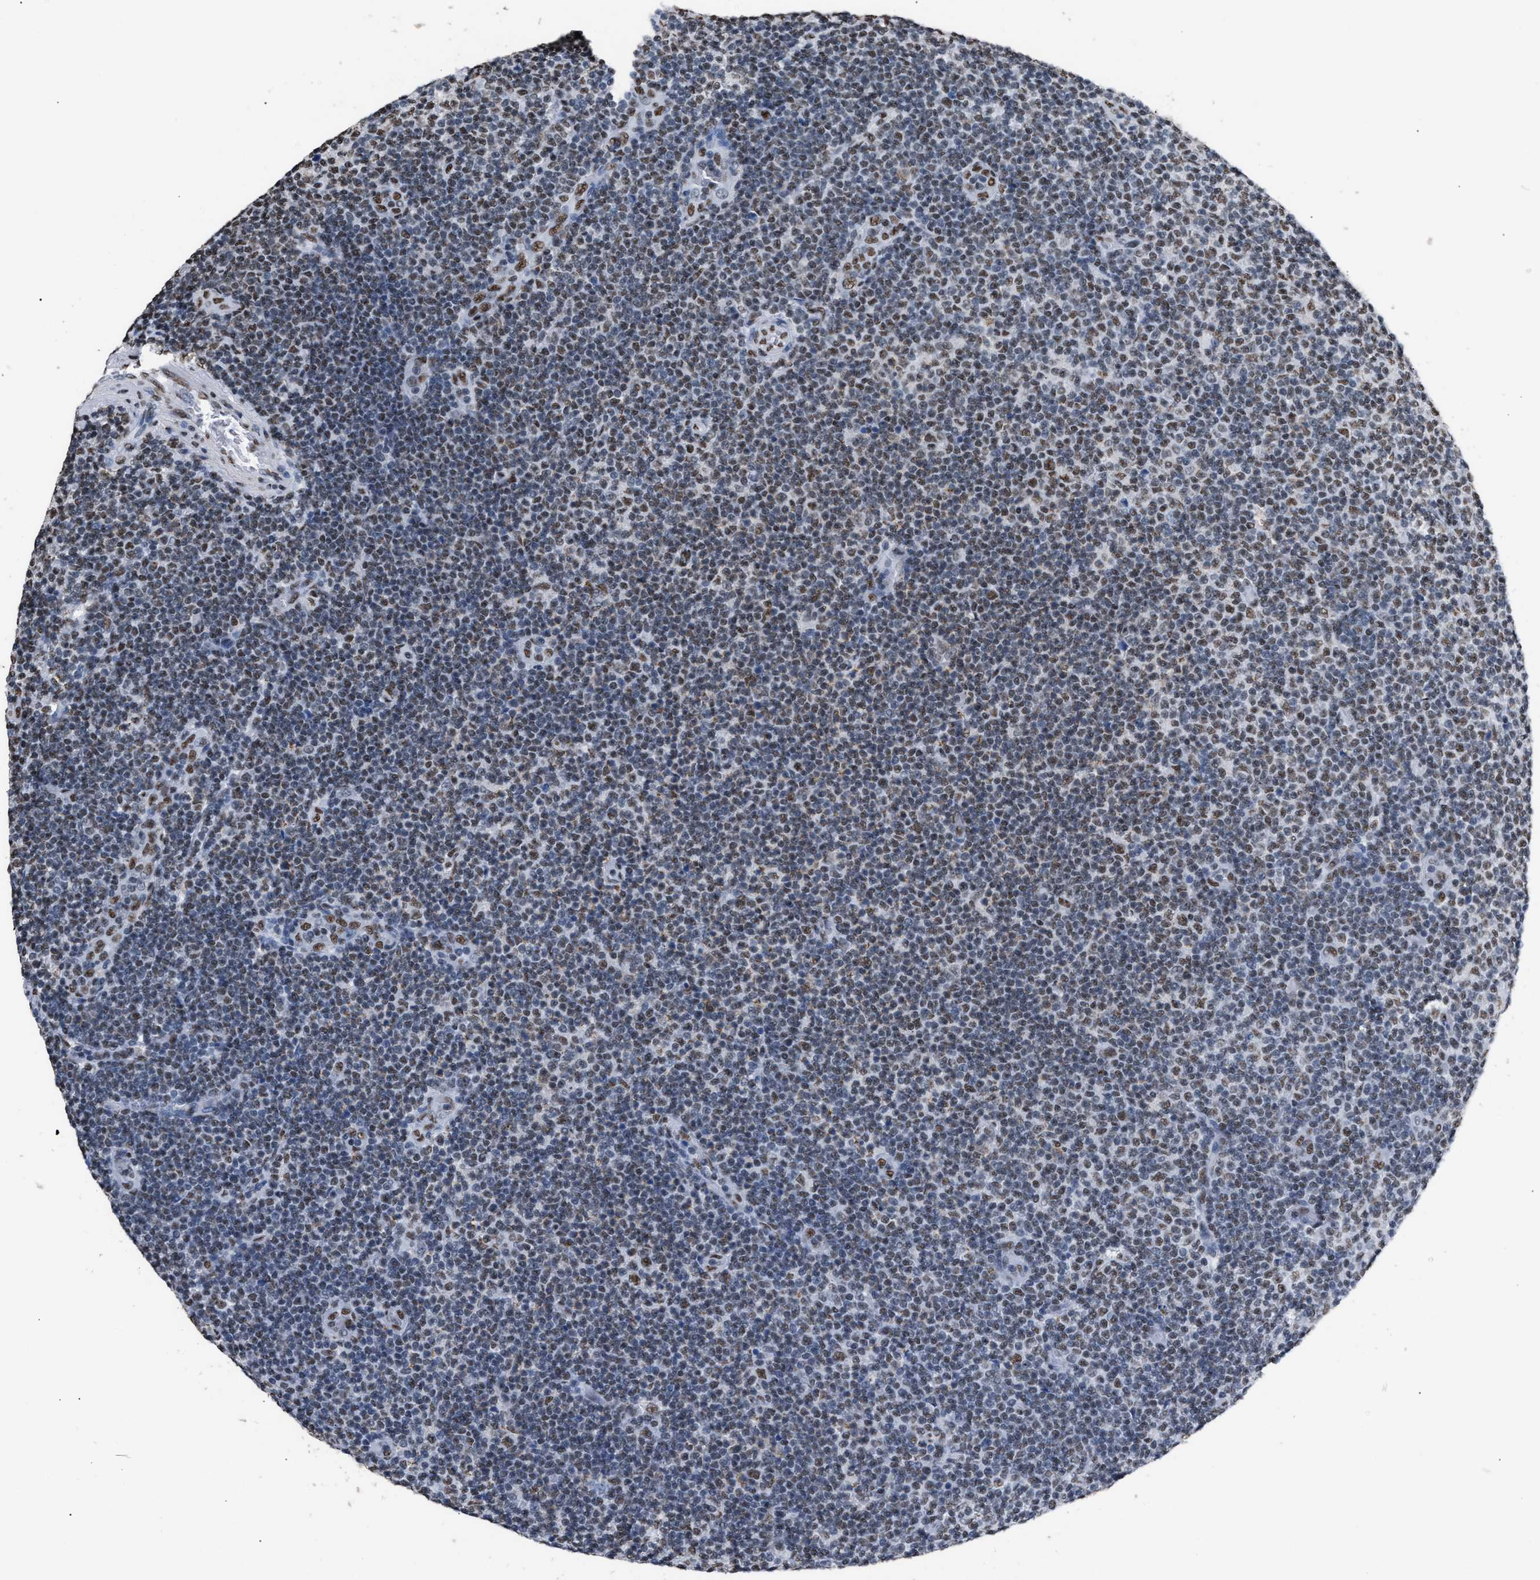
{"staining": {"intensity": "moderate", "quantity": "25%-75%", "location": "nuclear"}, "tissue": "lymphoma", "cell_type": "Tumor cells", "image_type": "cancer", "snomed": [{"axis": "morphology", "description": "Malignant lymphoma, non-Hodgkin's type, Low grade"}, {"axis": "topography", "description": "Lymph node"}], "caption": "Protein expression analysis of human lymphoma reveals moderate nuclear expression in about 25%-75% of tumor cells.", "gene": "CCAR2", "patient": {"sex": "male", "age": 83}}